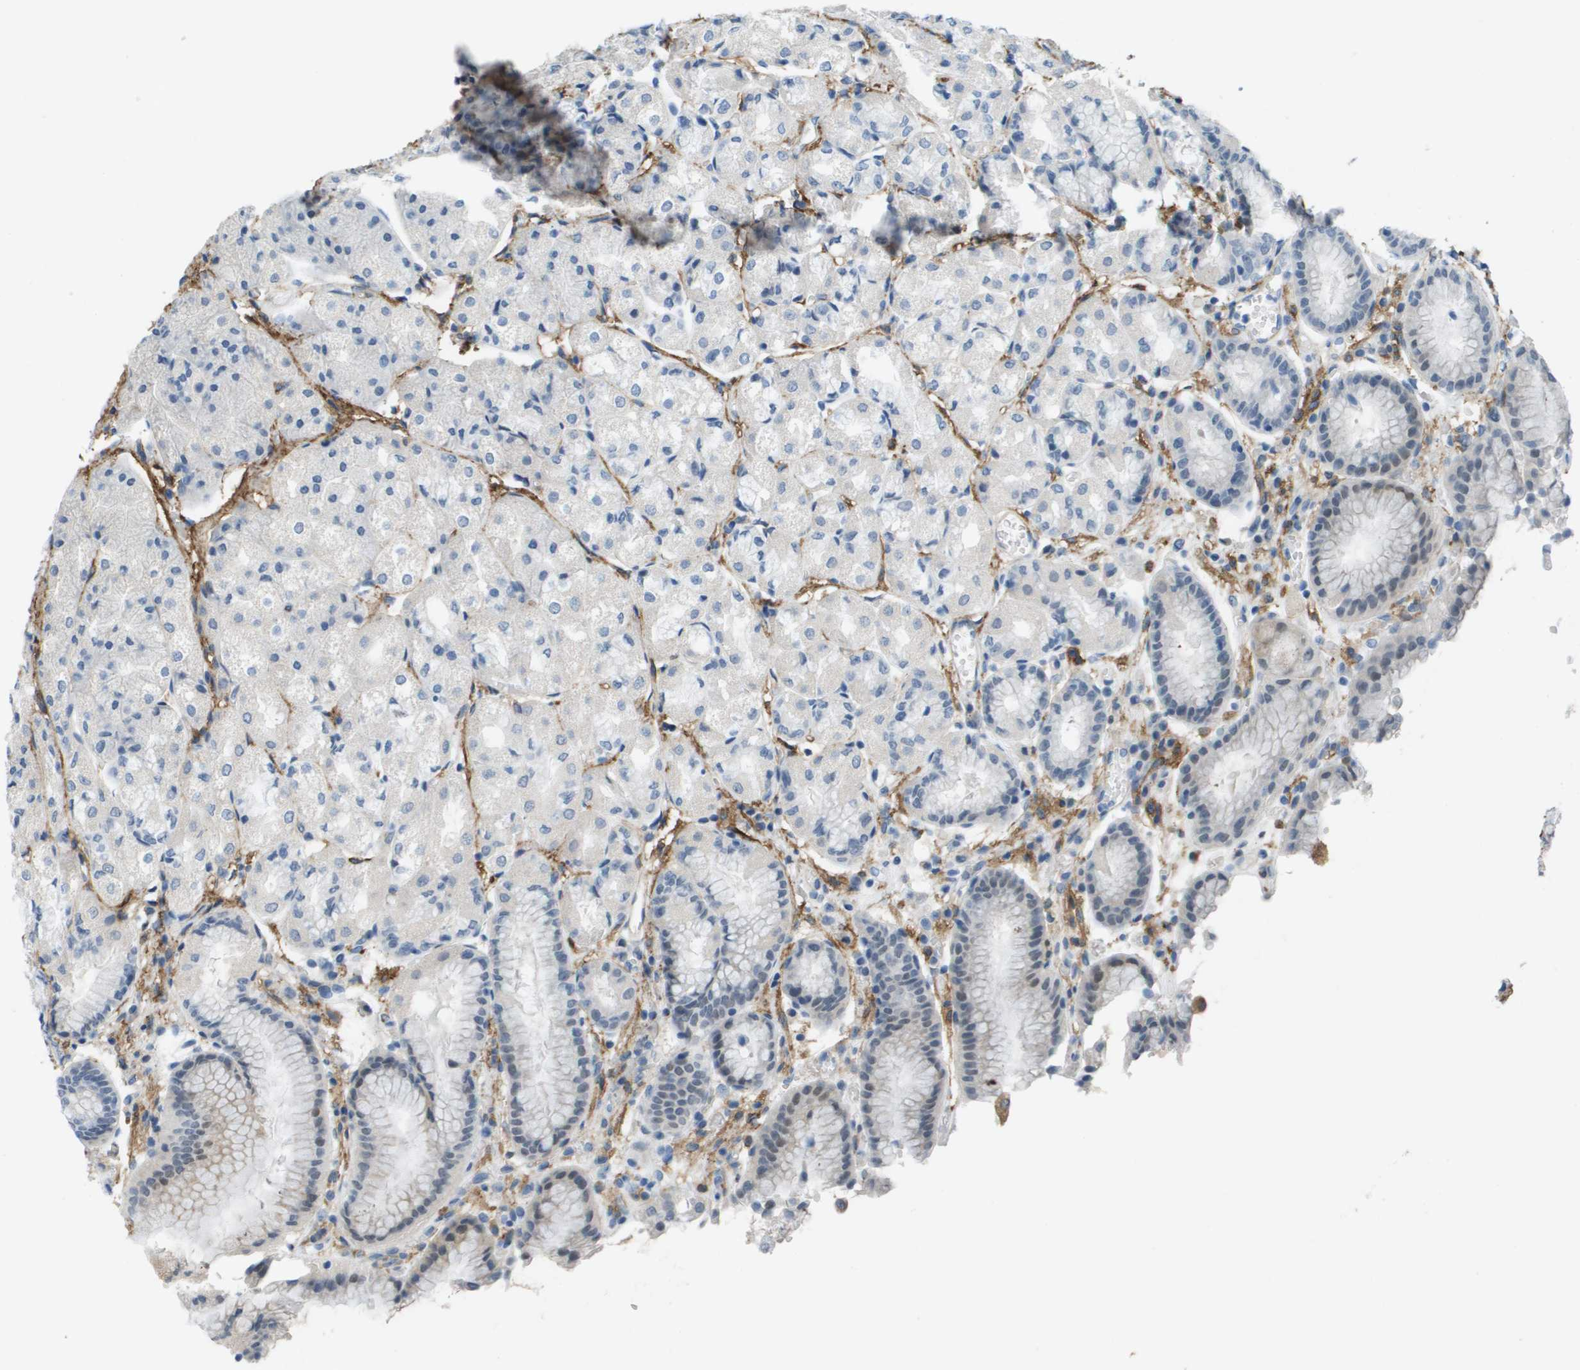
{"staining": {"intensity": "negative", "quantity": "none", "location": "none"}, "tissue": "stomach", "cell_type": "Glandular cells", "image_type": "normal", "snomed": [{"axis": "morphology", "description": "Normal tissue, NOS"}, {"axis": "topography", "description": "Stomach, upper"}], "caption": "IHC photomicrograph of benign stomach: human stomach stained with DAB demonstrates no significant protein positivity in glandular cells. (Immunohistochemistry, brightfield microscopy, high magnification).", "gene": "ZBTB43", "patient": {"sex": "male", "age": 72}}